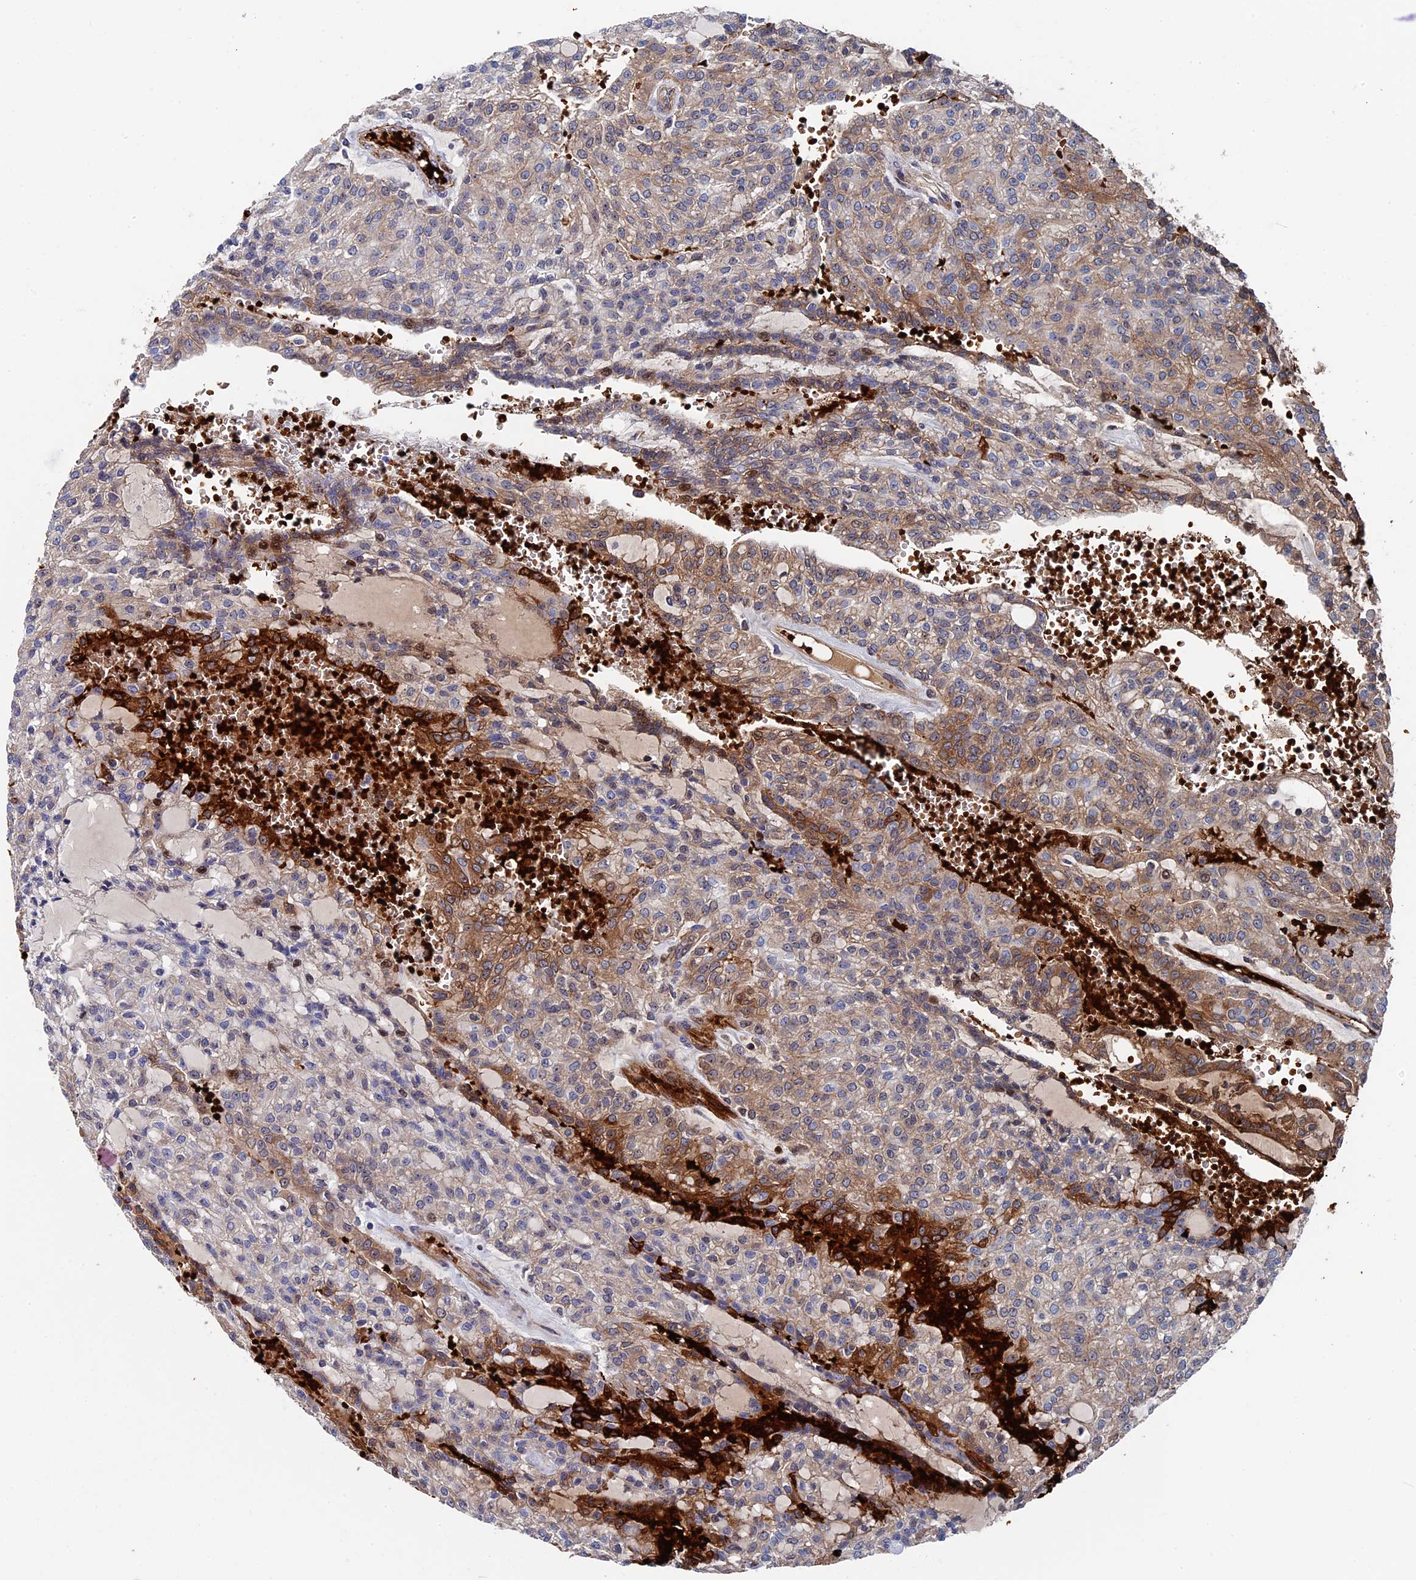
{"staining": {"intensity": "moderate", "quantity": "<25%", "location": "cytoplasmic/membranous"}, "tissue": "renal cancer", "cell_type": "Tumor cells", "image_type": "cancer", "snomed": [{"axis": "morphology", "description": "Adenocarcinoma, NOS"}, {"axis": "topography", "description": "Kidney"}], "caption": "Brown immunohistochemical staining in human renal cancer reveals moderate cytoplasmic/membranous staining in about <25% of tumor cells.", "gene": "EXOSC9", "patient": {"sex": "male", "age": 63}}